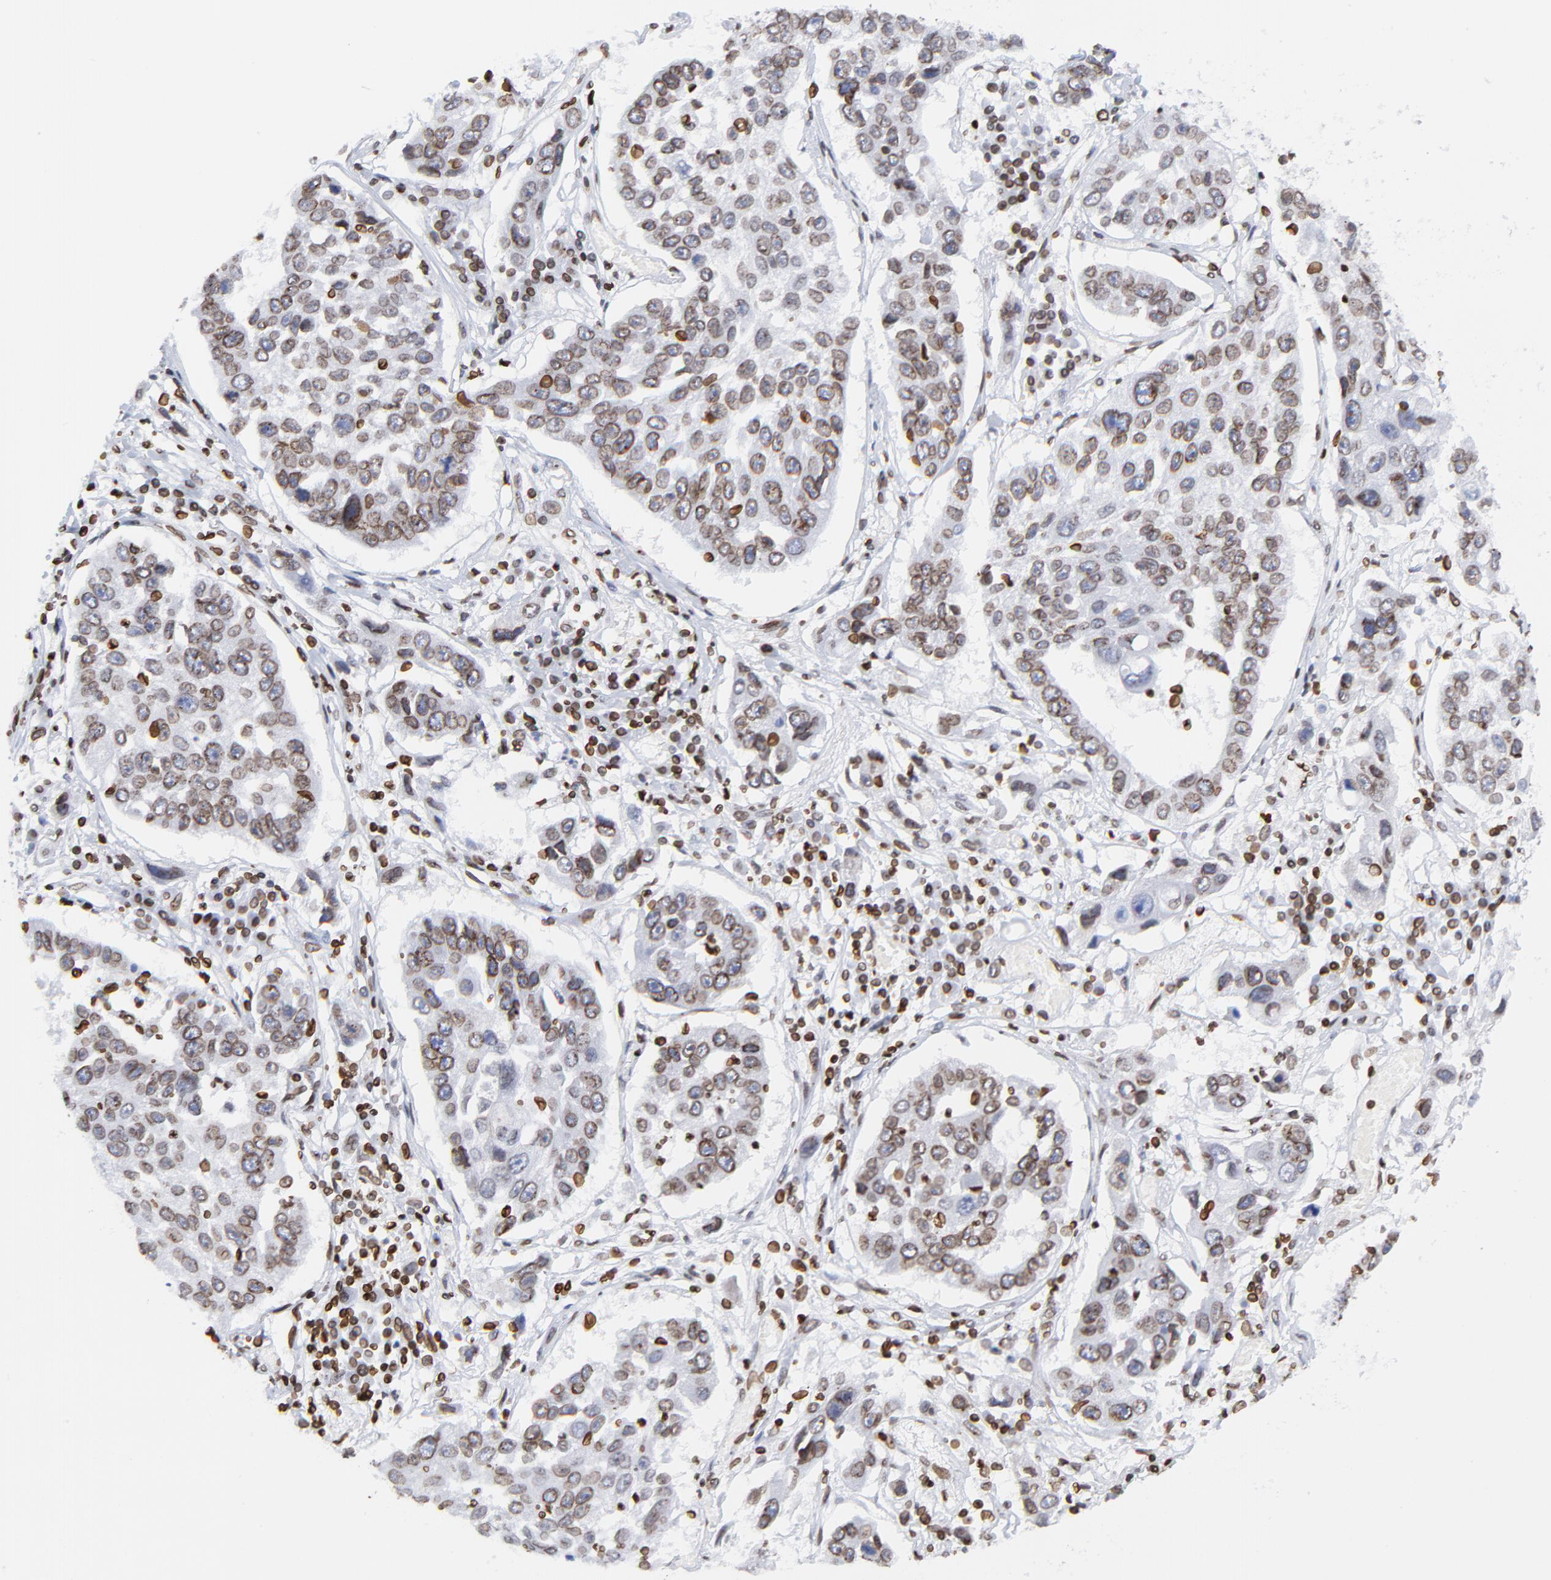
{"staining": {"intensity": "moderate", "quantity": ">75%", "location": "cytoplasmic/membranous,nuclear"}, "tissue": "lung cancer", "cell_type": "Tumor cells", "image_type": "cancer", "snomed": [{"axis": "morphology", "description": "Squamous cell carcinoma, NOS"}, {"axis": "topography", "description": "Lung"}], "caption": "Immunohistochemical staining of lung cancer (squamous cell carcinoma) exhibits moderate cytoplasmic/membranous and nuclear protein staining in approximately >75% of tumor cells. (DAB (3,3'-diaminobenzidine) IHC, brown staining for protein, blue staining for nuclei).", "gene": "THAP7", "patient": {"sex": "male", "age": 71}}